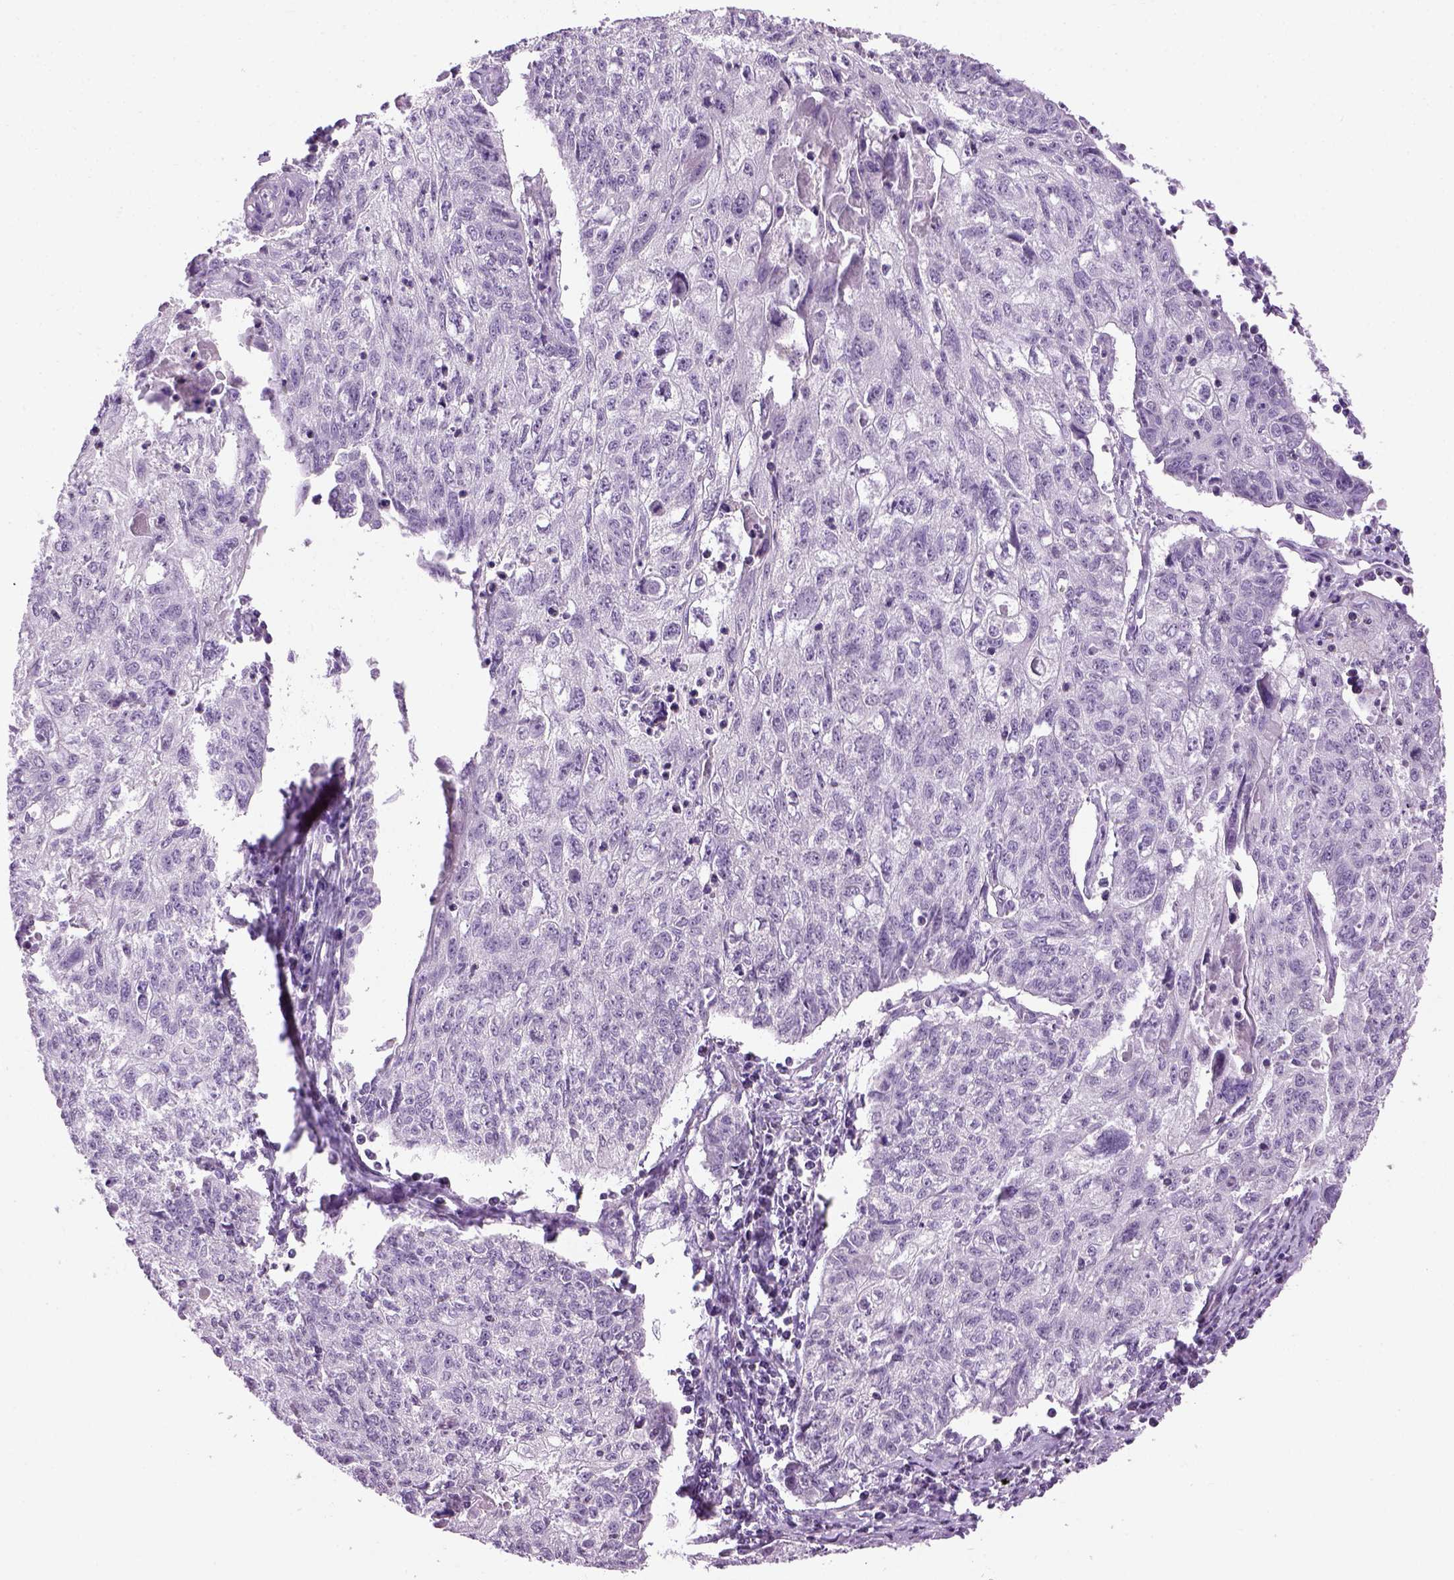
{"staining": {"intensity": "negative", "quantity": "none", "location": "none"}, "tissue": "lung cancer", "cell_type": "Tumor cells", "image_type": "cancer", "snomed": [{"axis": "morphology", "description": "Normal morphology"}, {"axis": "morphology", "description": "Aneuploidy"}, {"axis": "morphology", "description": "Squamous cell carcinoma, NOS"}, {"axis": "topography", "description": "Lymph node"}, {"axis": "topography", "description": "Lung"}], "caption": "Aneuploidy (lung) stained for a protein using immunohistochemistry (IHC) reveals no expression tumor cells.", "gene": "GABRB2", "patient": {"sex": "female", "age": 76}}